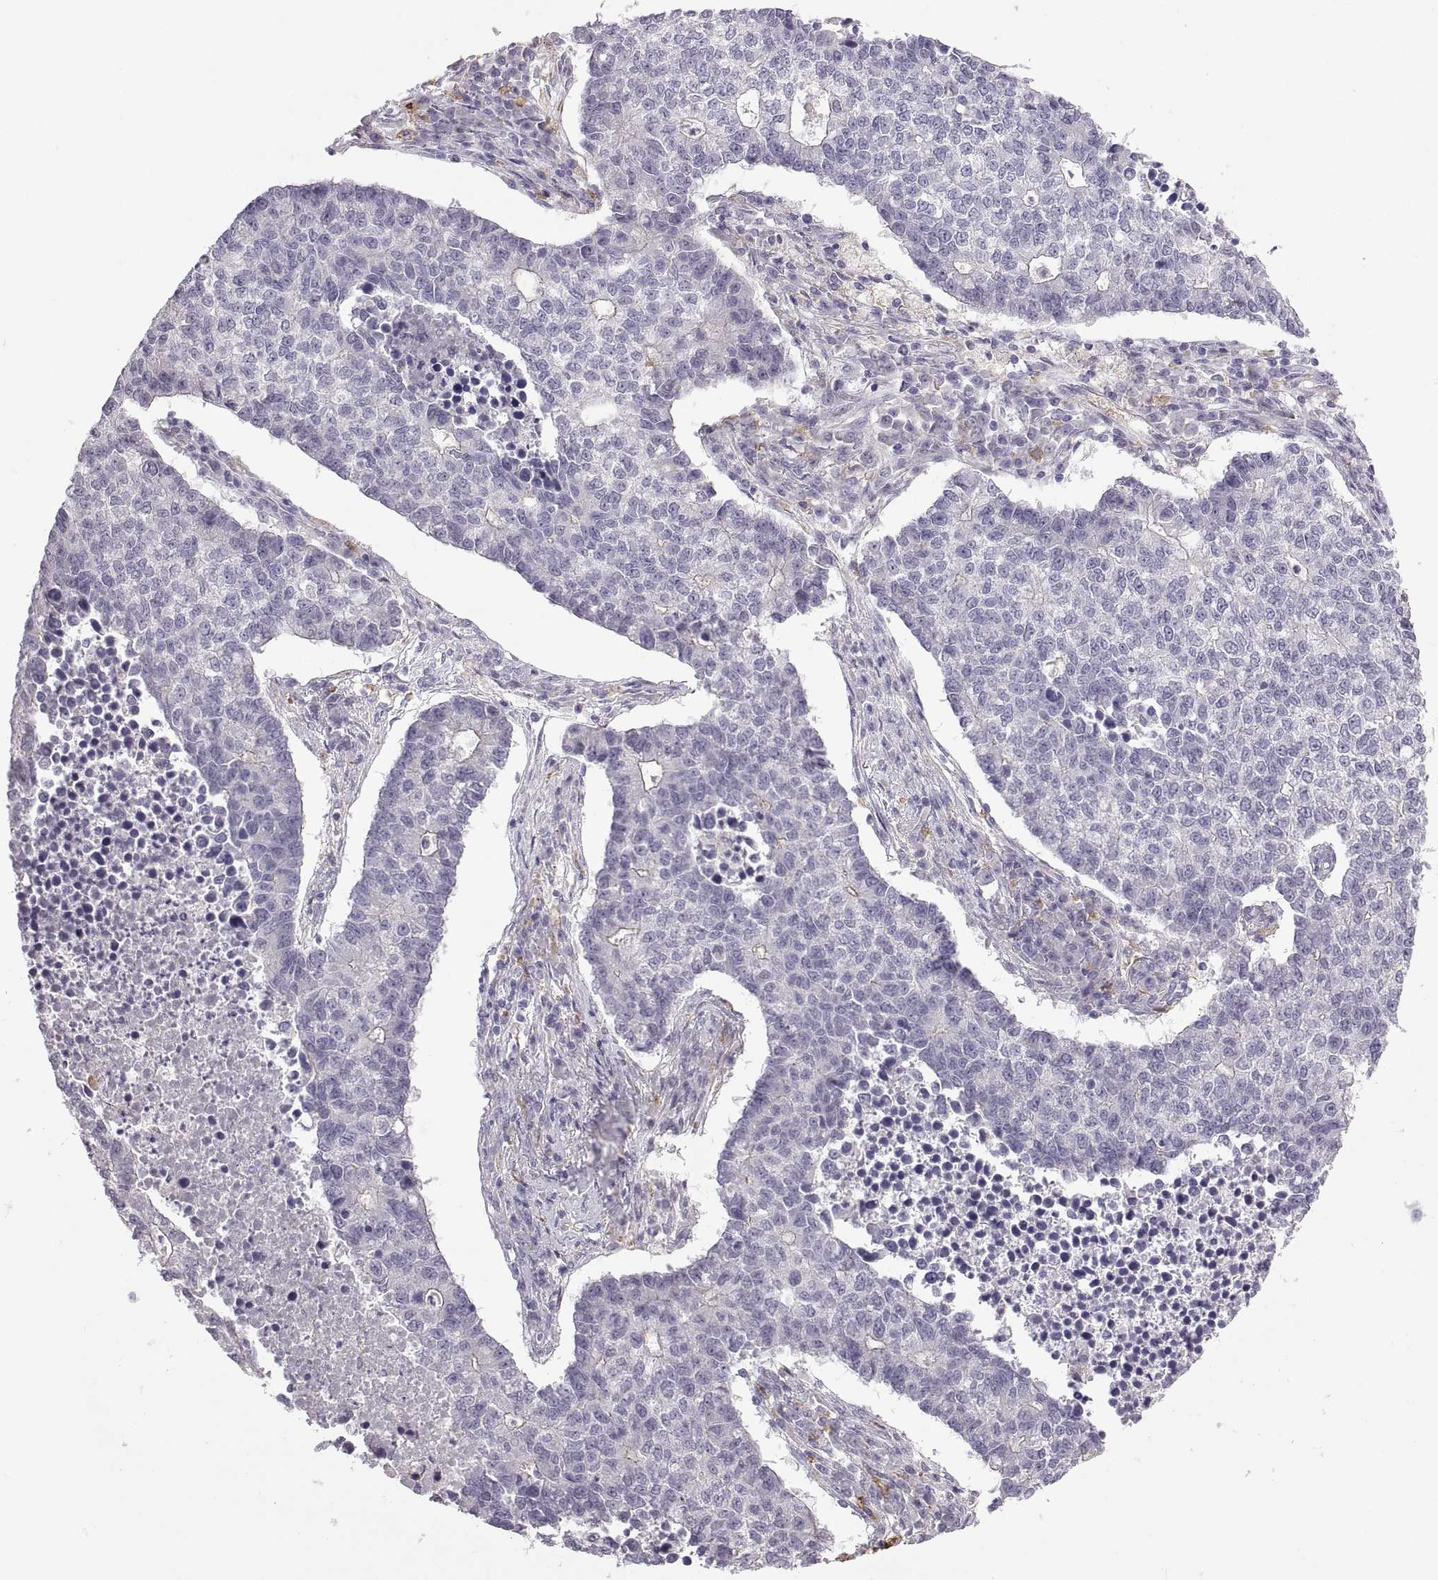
{"staining": {"intensity": "negative", "quantity": "none", "location": "none"}, "tissue": "lung cancer", "cell_type": "Tumor cells", "image_type": "cancer", "snomed": [{"axis": "morphology", "description": "Adenocarcinoma, NOS"}, {"axis": "topography", "description": "Lung"}], "caption": "IHC photomicrograph of lung cancer stained for a protein (brown), which demonstrates no staining in tumor cells.", "gene": "MEIOC", "patient": {"sex": "male", "age": 57}}